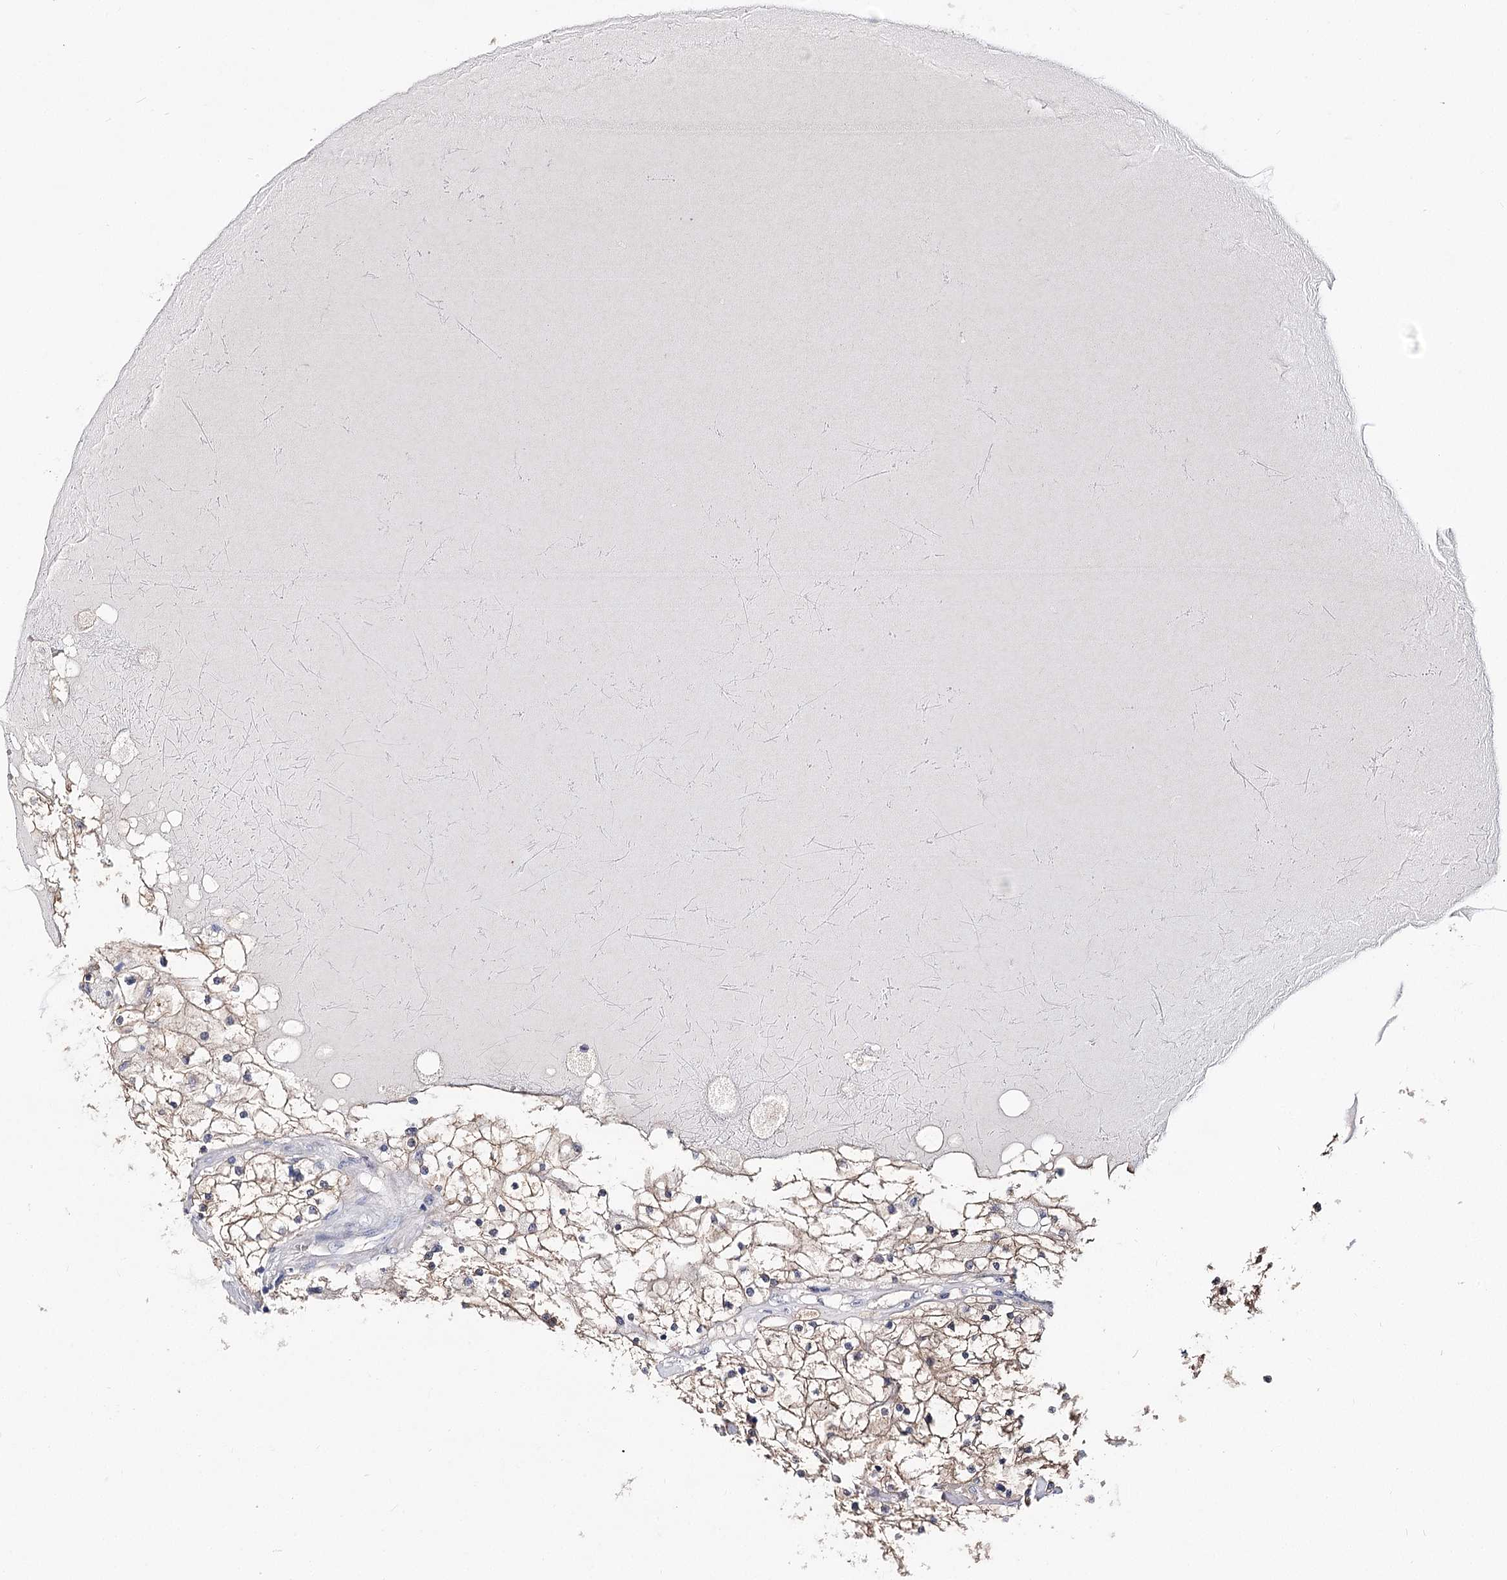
{"staining": {"intensity": "weak", "quantity": ">75%", "location": "cytoplasmic/membranous"}, "tissue": "renal cancer", "cell_type": "Tumor cells", "image_type": "cancer", "snomed": [{"axis": "morphology", "description": "Normal tissue, NOS"}, {"axis": "morphology", "description": "Adenocarcinoma, NOS"}, {"axis": "topography", "description": "Kidney"}], "caption": "Tumor cells show low levels of weak cytoplasmic/membranous positivity in approximately >75% of cells in human renal adenocarcinoma.", "gene": "UGP2", "patient": {"sex": "male", "age": 68}}